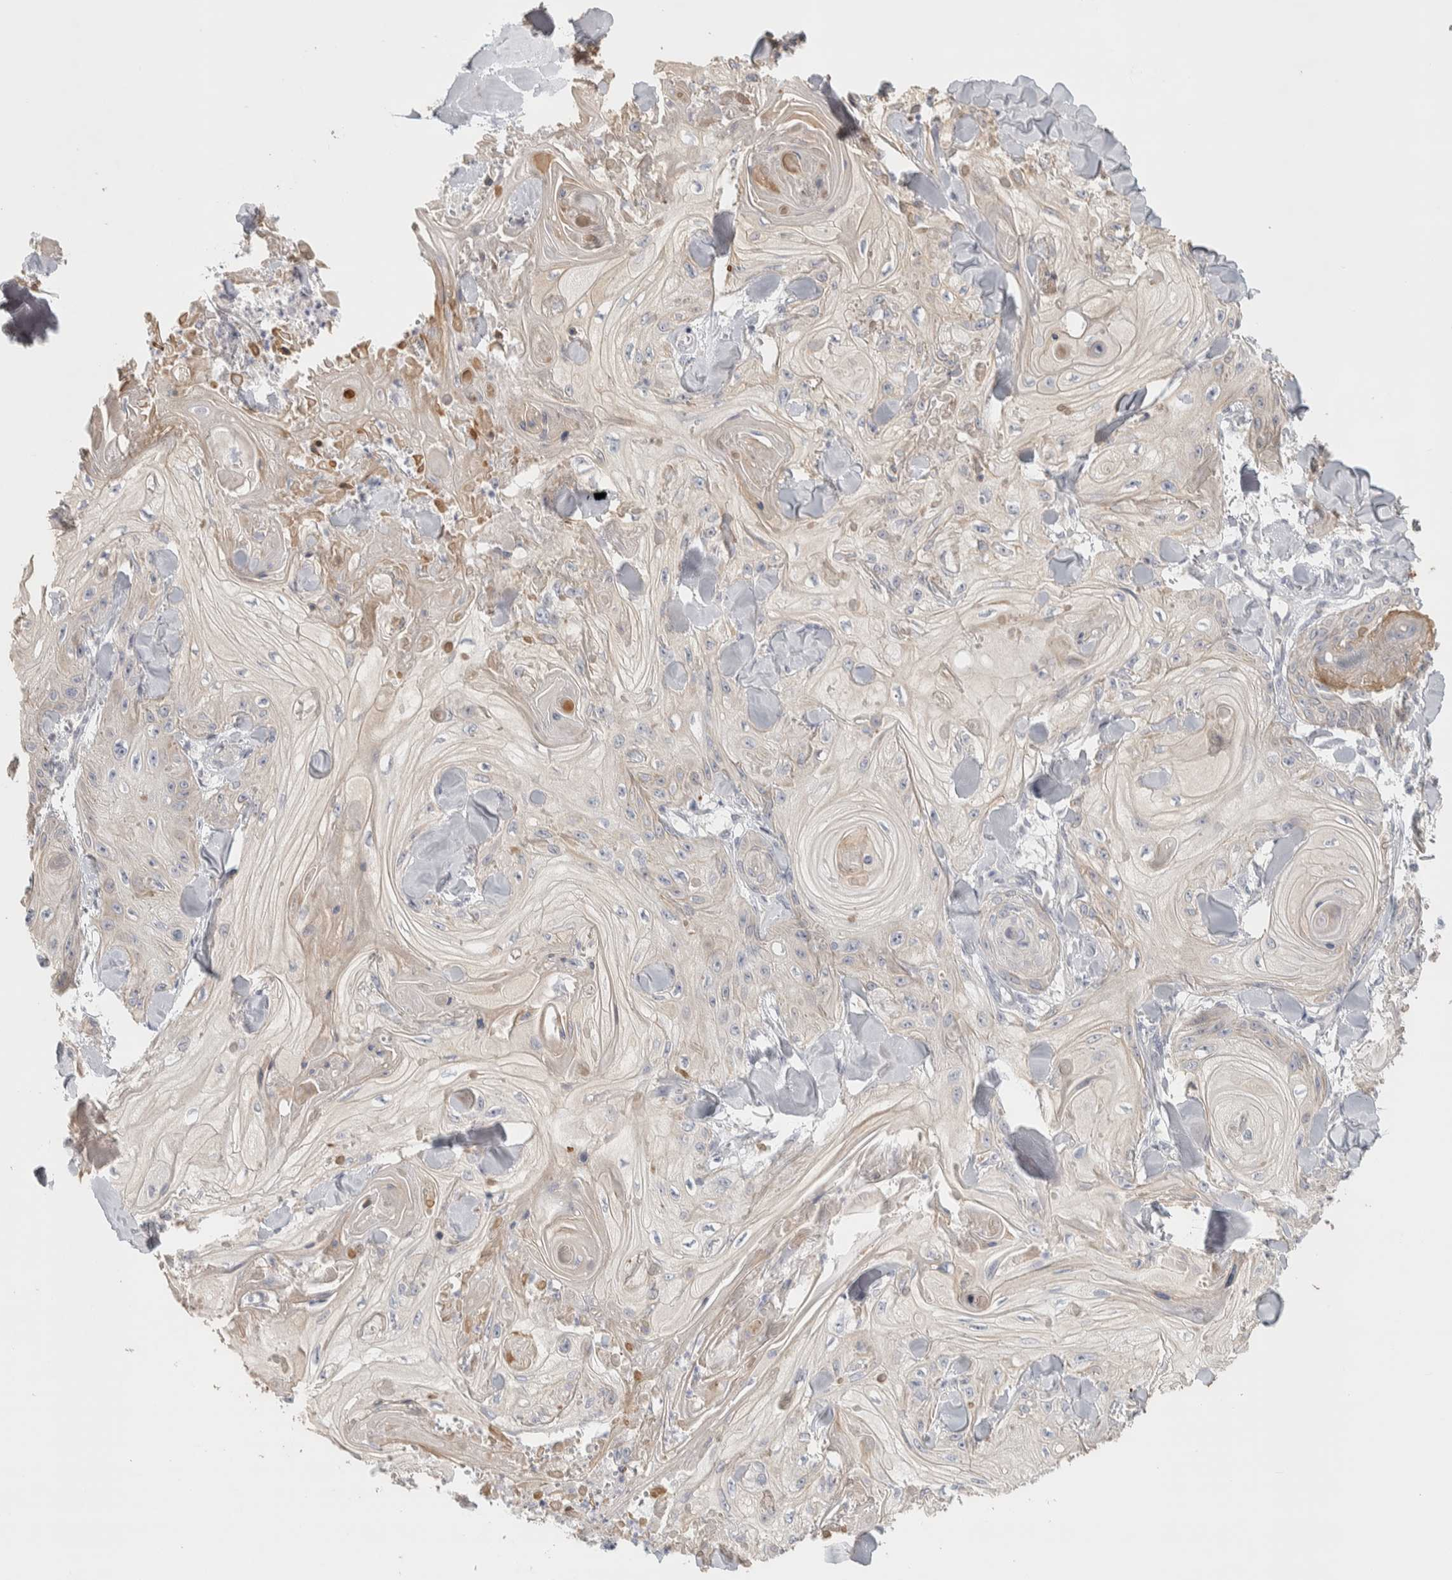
{"staining": {"intensity": "negative", "quantity": "none", "location": "none"}, "tissue": "skin cancer", "cell_type": "Tumor cells", "image_type": "cancer", "snomed": [{"axis": "morphology", "description": "Squamous cell carcinoma, NOS"}, {"axis": "topography", "description": "Skin"}], "caption": "An image of skin cancer stained for a protein displays no brown staining in tumor cells.", "gene": "DCXR", "patient": {"sex": "male", "age": 74}}